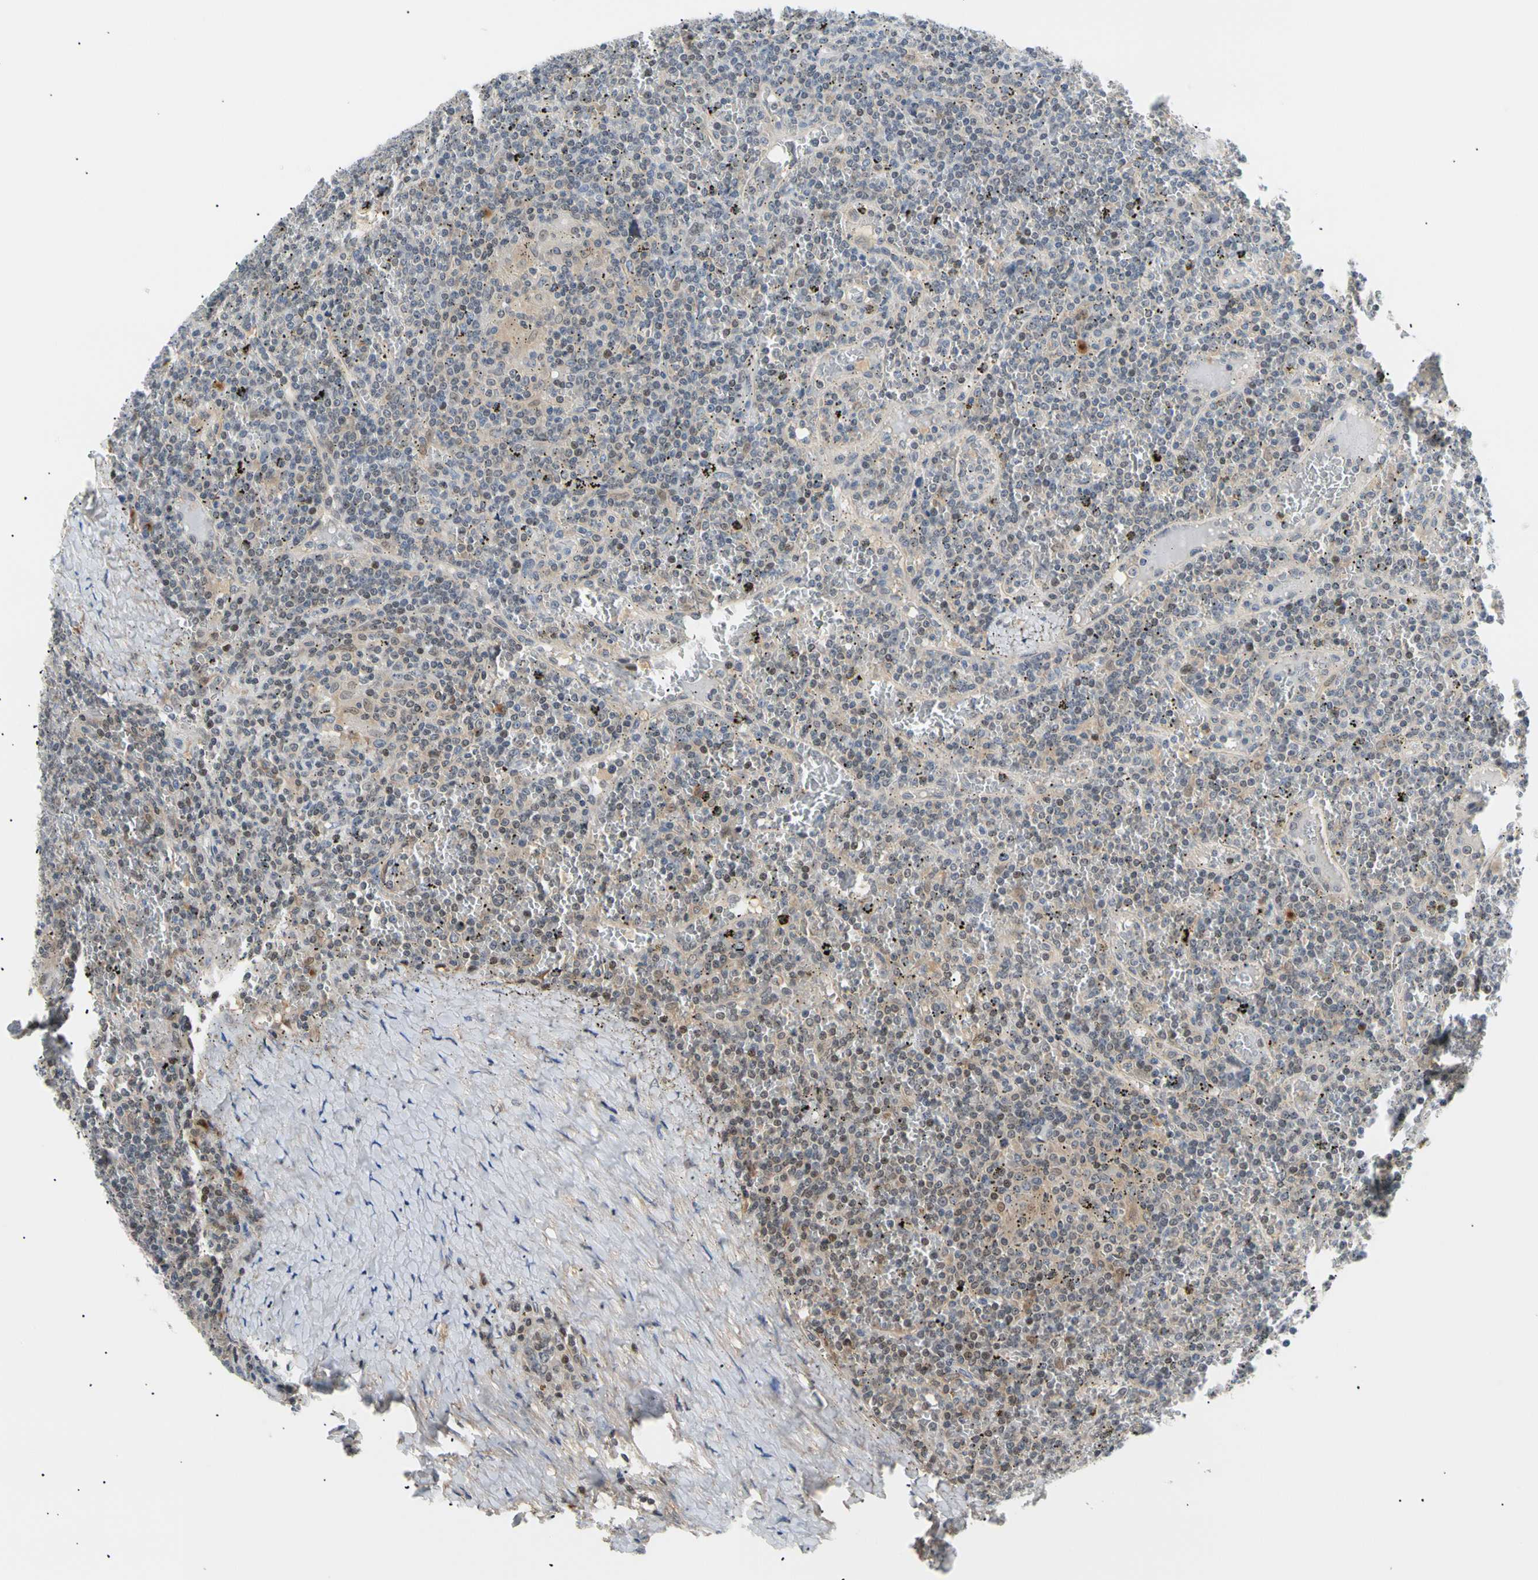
{"staining": {"intensity": "weak", "quantity": "25%-75%", "location": "cytoplasmic/membranous"}, "tissue": "lymphoma", "cell_type": "Tumor cells", "image_type": "cancer", "snomed": [{"axis": "morphology", "description": "Malignant lymphoma, non-Hodgkin's type, Low grade"}, {"axis": "topography", "description": "Spleen"}], "caption": "Lymphoma was stained to show a protein in brown. There is low levels of weak cytoplasmic/membranous staining in approximately 25%-75% of tumor cells.", "gene": "SEC23B", "patient": {"sex": "female", "age": 19}}